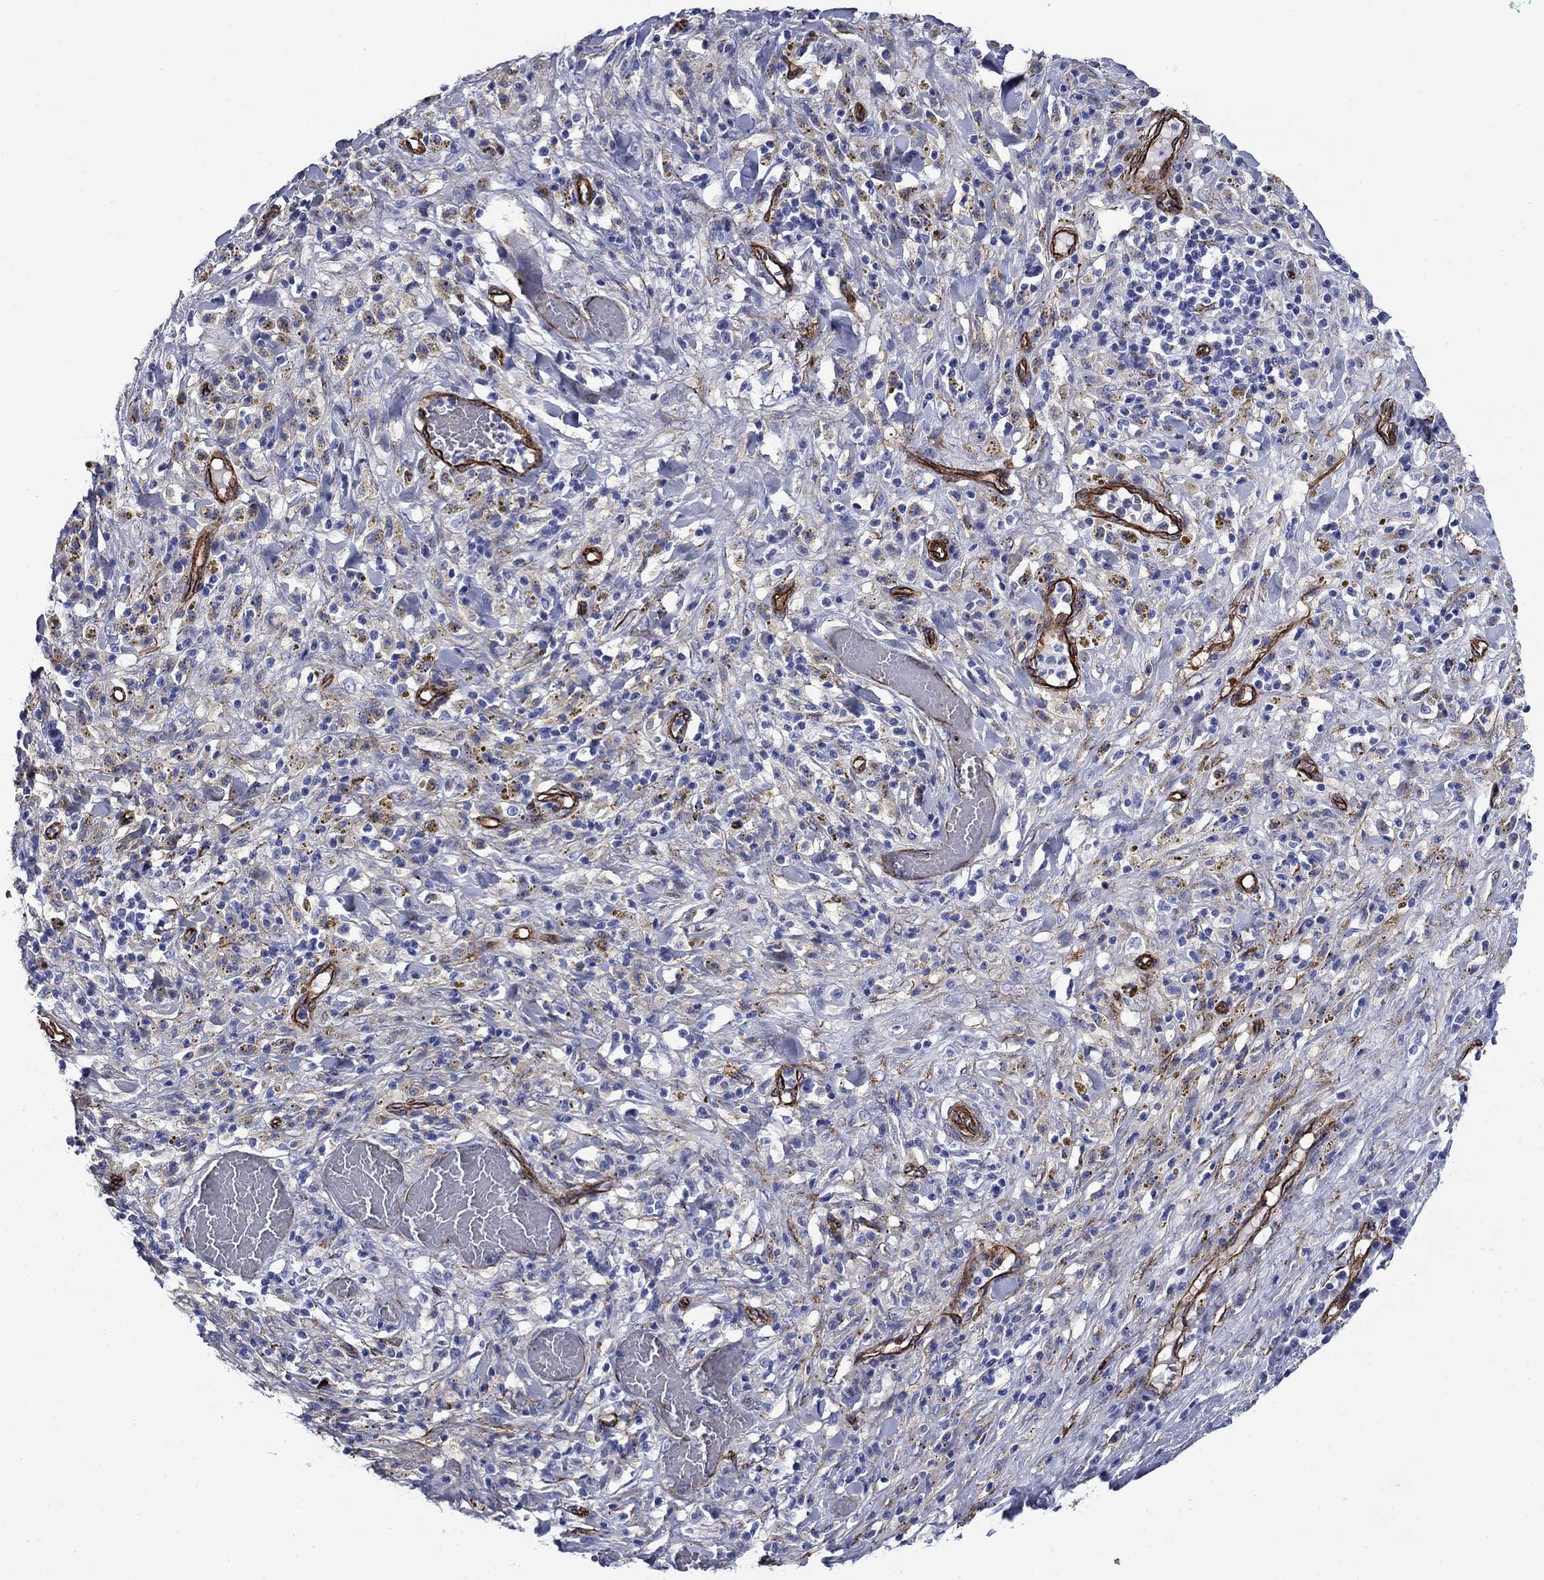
{"staining": {"intensity": "negative", "quantity": "none", "location": "none"}, "tissue": "melanoma", "cell_type": "Tumor cells", "image_type": "cancer", "snomed": [{"axis": "morphology", "description": "Malignant melanoma, NOS"}, {"axis": "topography", "description": "Skin"}], "caption": "Malignant melanoma stained for a protein using IHC displays no staining tumor cells.", "gene": "VTN", "patient": {"sex": "female", "age": 91}}